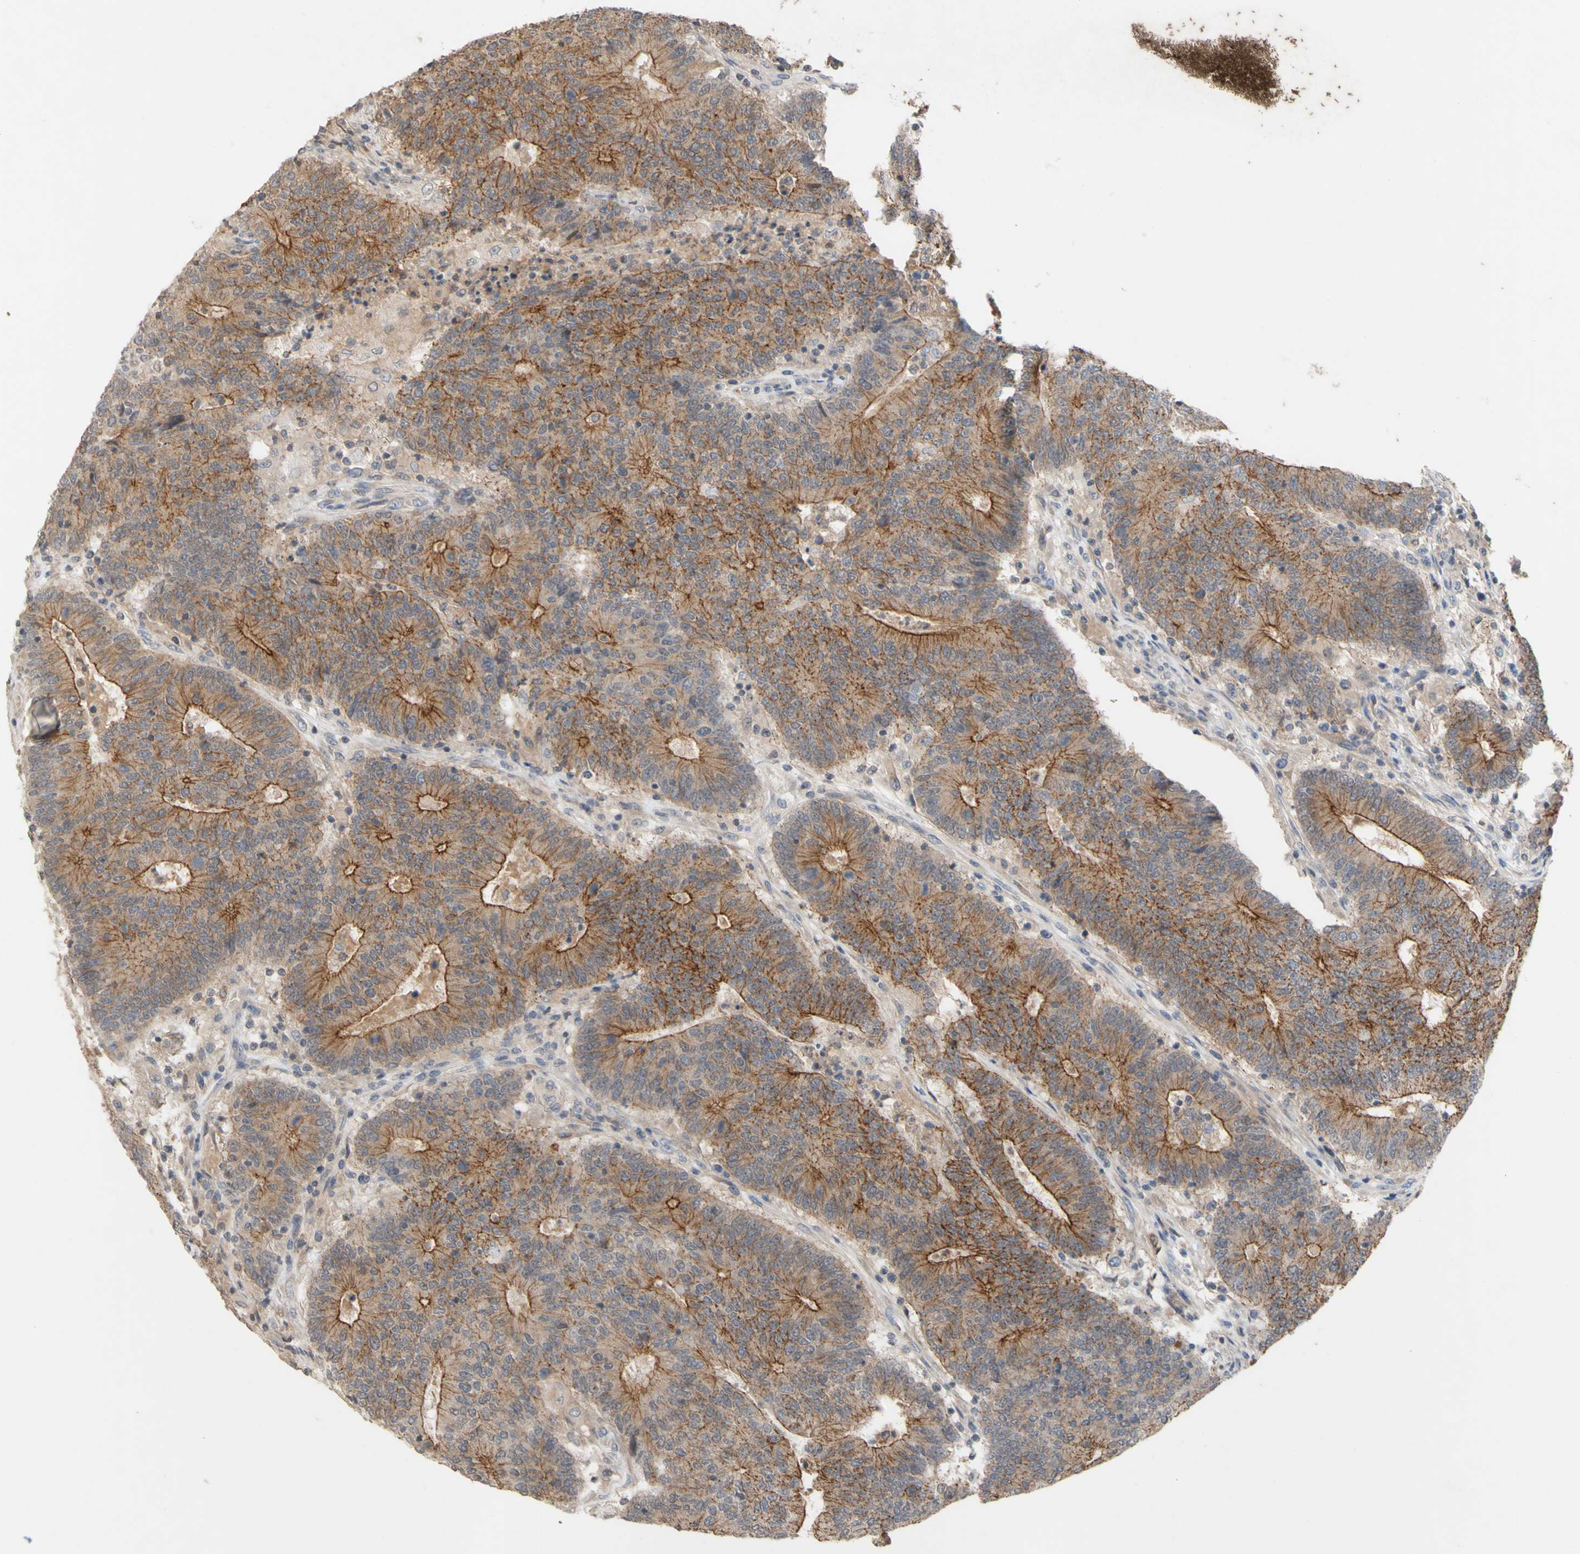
{"staining": {"intensity": "moderate", "quantity": ">75%", "location": "cytoplasmic/membranous"}, "tissue": "colorectal cancer", "cell_type": "Tumor cells", "image_type": "cancer", "snomed": [{"axis": "morphology", "description": "Normal tissue, NOS"}, {"axis": "morphology", "description": "Adenocarcinoma, NOS"}, {"axis": "topography", "description": "Colon"}], "caption": "About >75% of tumor cells in colorectal cancer display moderate cytoplasmic/membranous protein positivity as visualized by brown immunohistochemical staining.", "gene": "NECTIN3", "patient": {"sex": "female", "age": 75}}